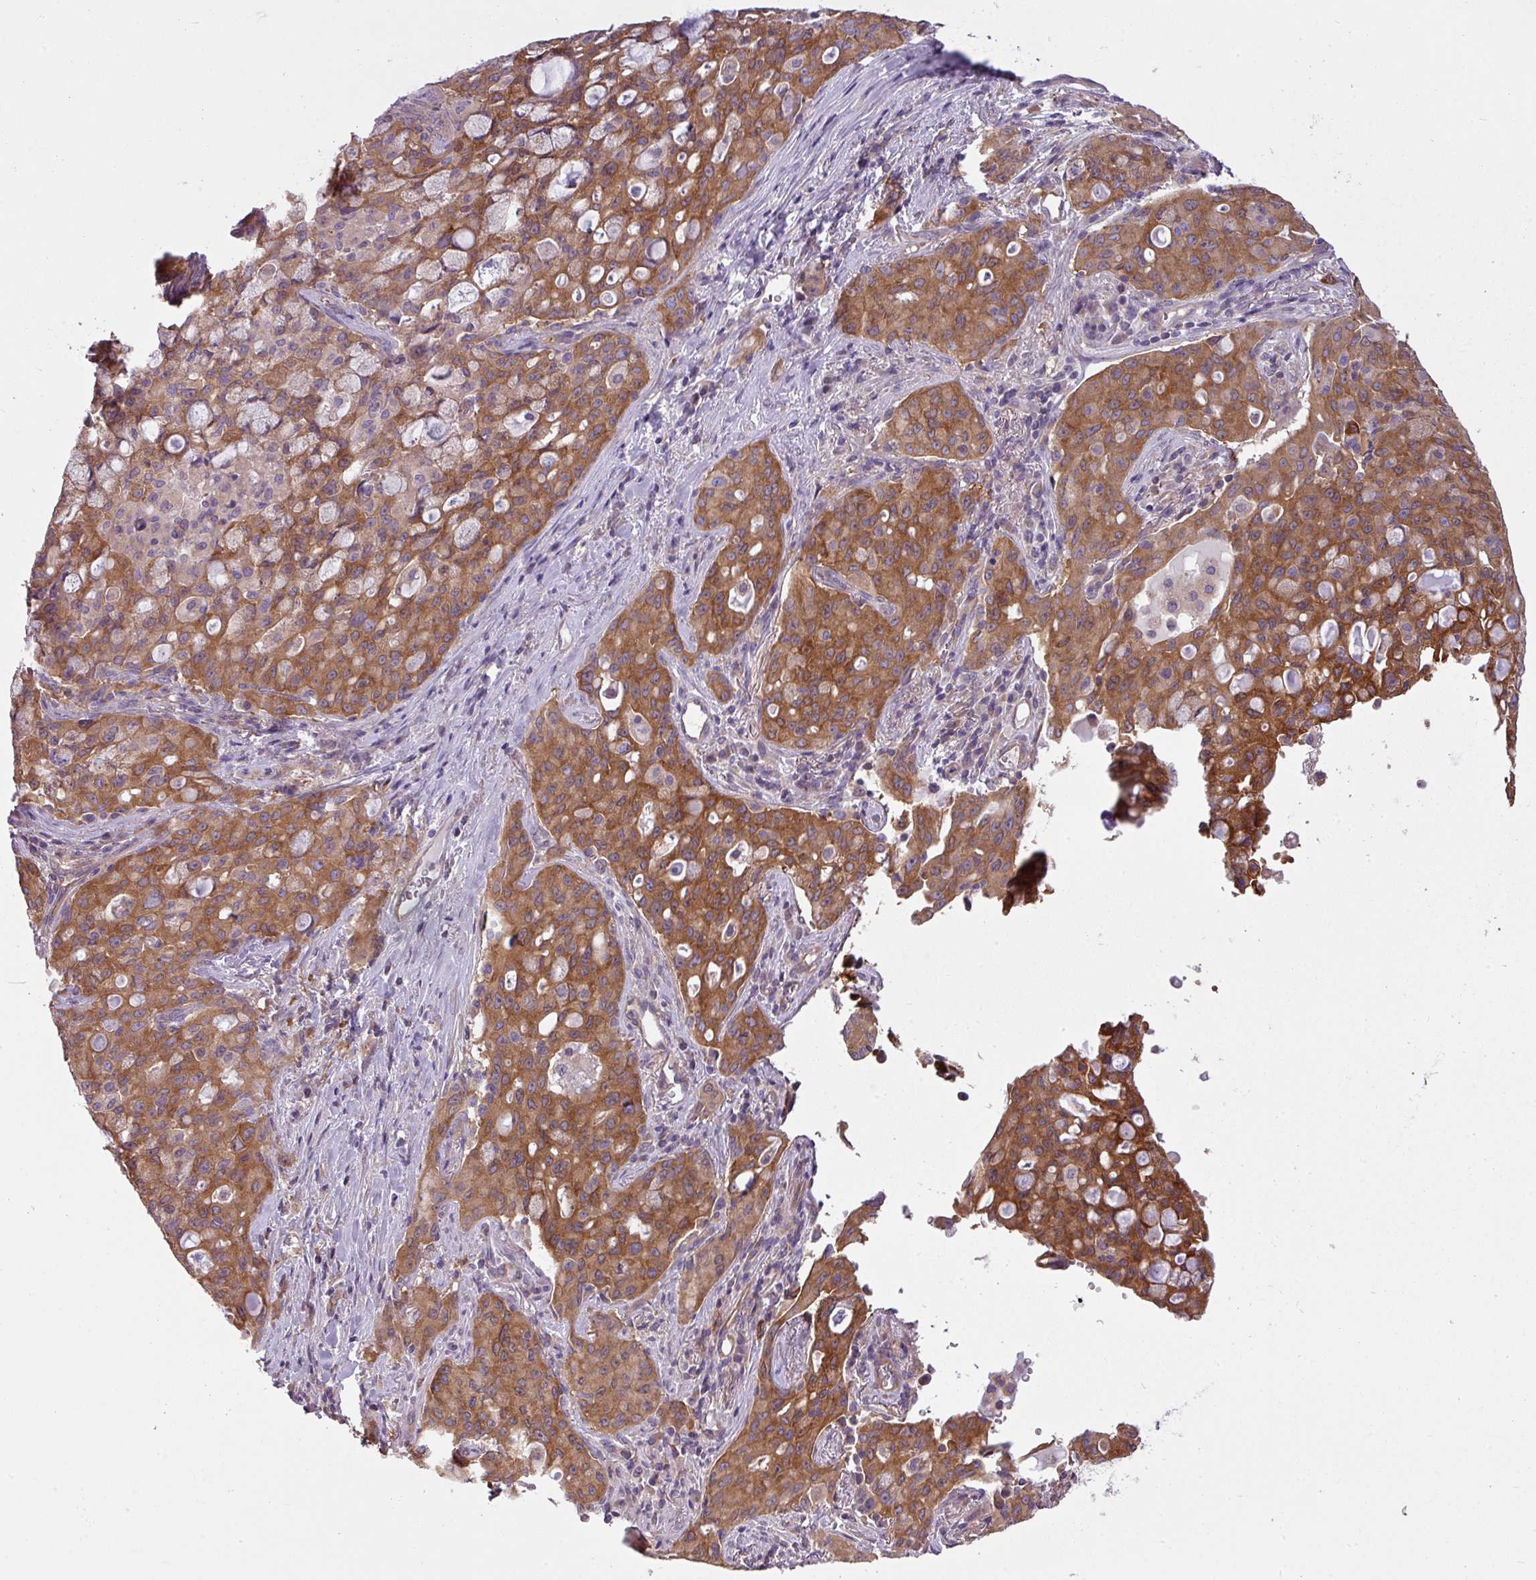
{"staining": {"intensity": "moderate", "quantity": ">75%", "location": "cytoplasmic/membranous"}, "tissue": "lung cancer", "cell_type": "Tumor cells", "image_type": "cancer", "snomed": [{"axis": "morphology", "description": "Adenocarcinoma, NOS"}, {"axis": "topography", "description": "Lung"}], "caption": "Tumor cells reveal medium levels of moderate cytoplasmic/membranous staining in approximately >75% of cells in lung cancer.", "gene": "CAMK2B", "patient": {"sex": "female", "age": 44}}